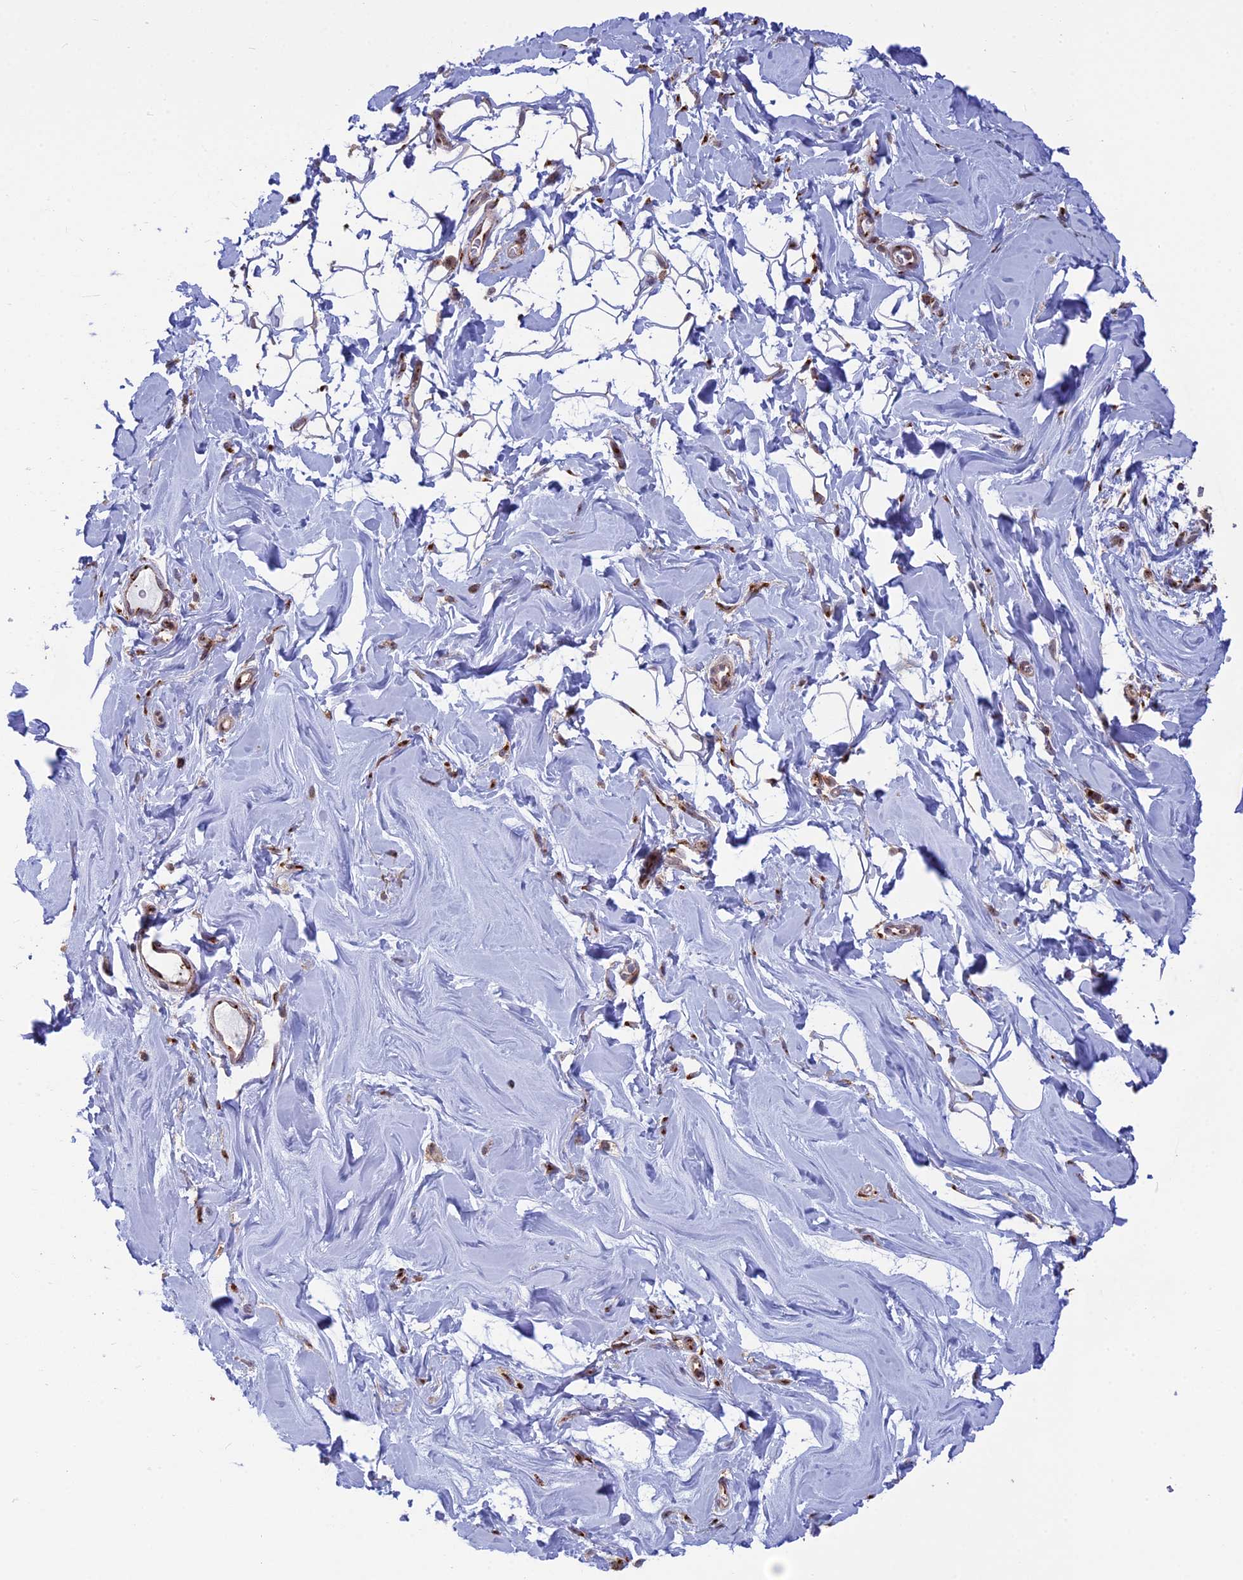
{"staining": {"intensity": "negative", "quantity": "none", "location": "none"}, "tissue": "adipose tissue", "cell_type": "Adipocytes", "image_type": "normal", "snomed": [{"axis": "morphology", "description": "Normal tissue, NOS"}, {"axis": "topography", "description": "Breast"}], "caption": "An IHC histopathology image of benign adipose tissue is shown. There is no staining in adipocytes of adipose tissue. (DAB (3,3'-diaminobenzidine) immunohistochemistry visualized using brightfield microscopy, high magnification).", "gene": "CLINT1", "patient": {"sex": "female", "age": 26}}